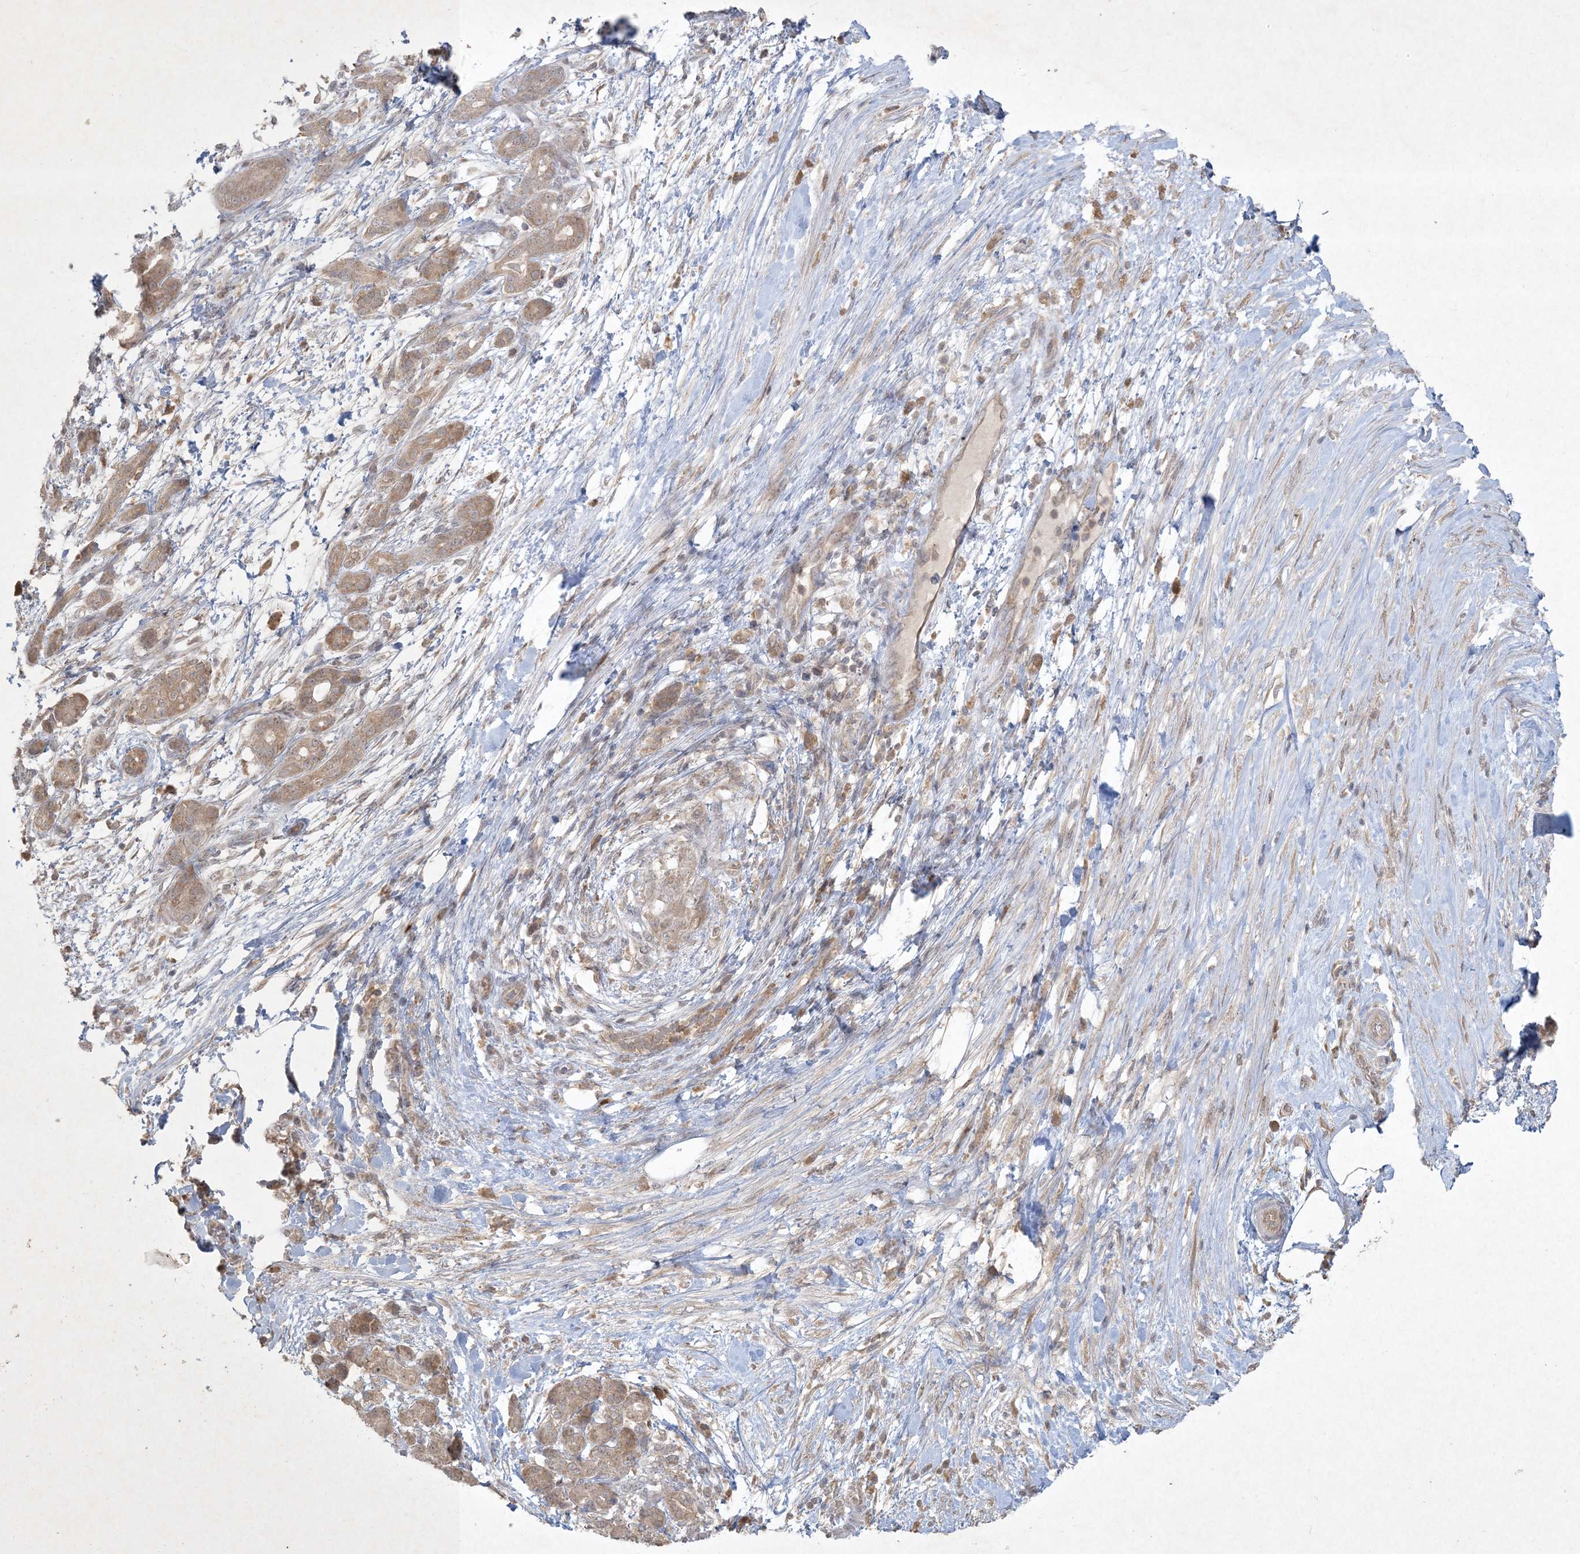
{"staining": {"intensity": "moderate", "quantity": ">75%", "location": "cytoplasmic/membranous"}, "tissue": "pancreatic cancer", "cell_type": "Tumor cells", "image_type": "cancer", "snomed": [{"axis": "morphology", "description": "Adenocarcinoma, NOS"}, {"axis": "topography", "description": "Pancreas"}], "caption": "Immunohistochemistry (IHC) histopathology image of human pancreatic cancer stained for a protein (brown), which reveals medium levels of moderate cytoplasmic/membranous staining in about >75% of tumor cells.", "gene": "NRBP2", "patient": {"sex": "female", "age": 55}}